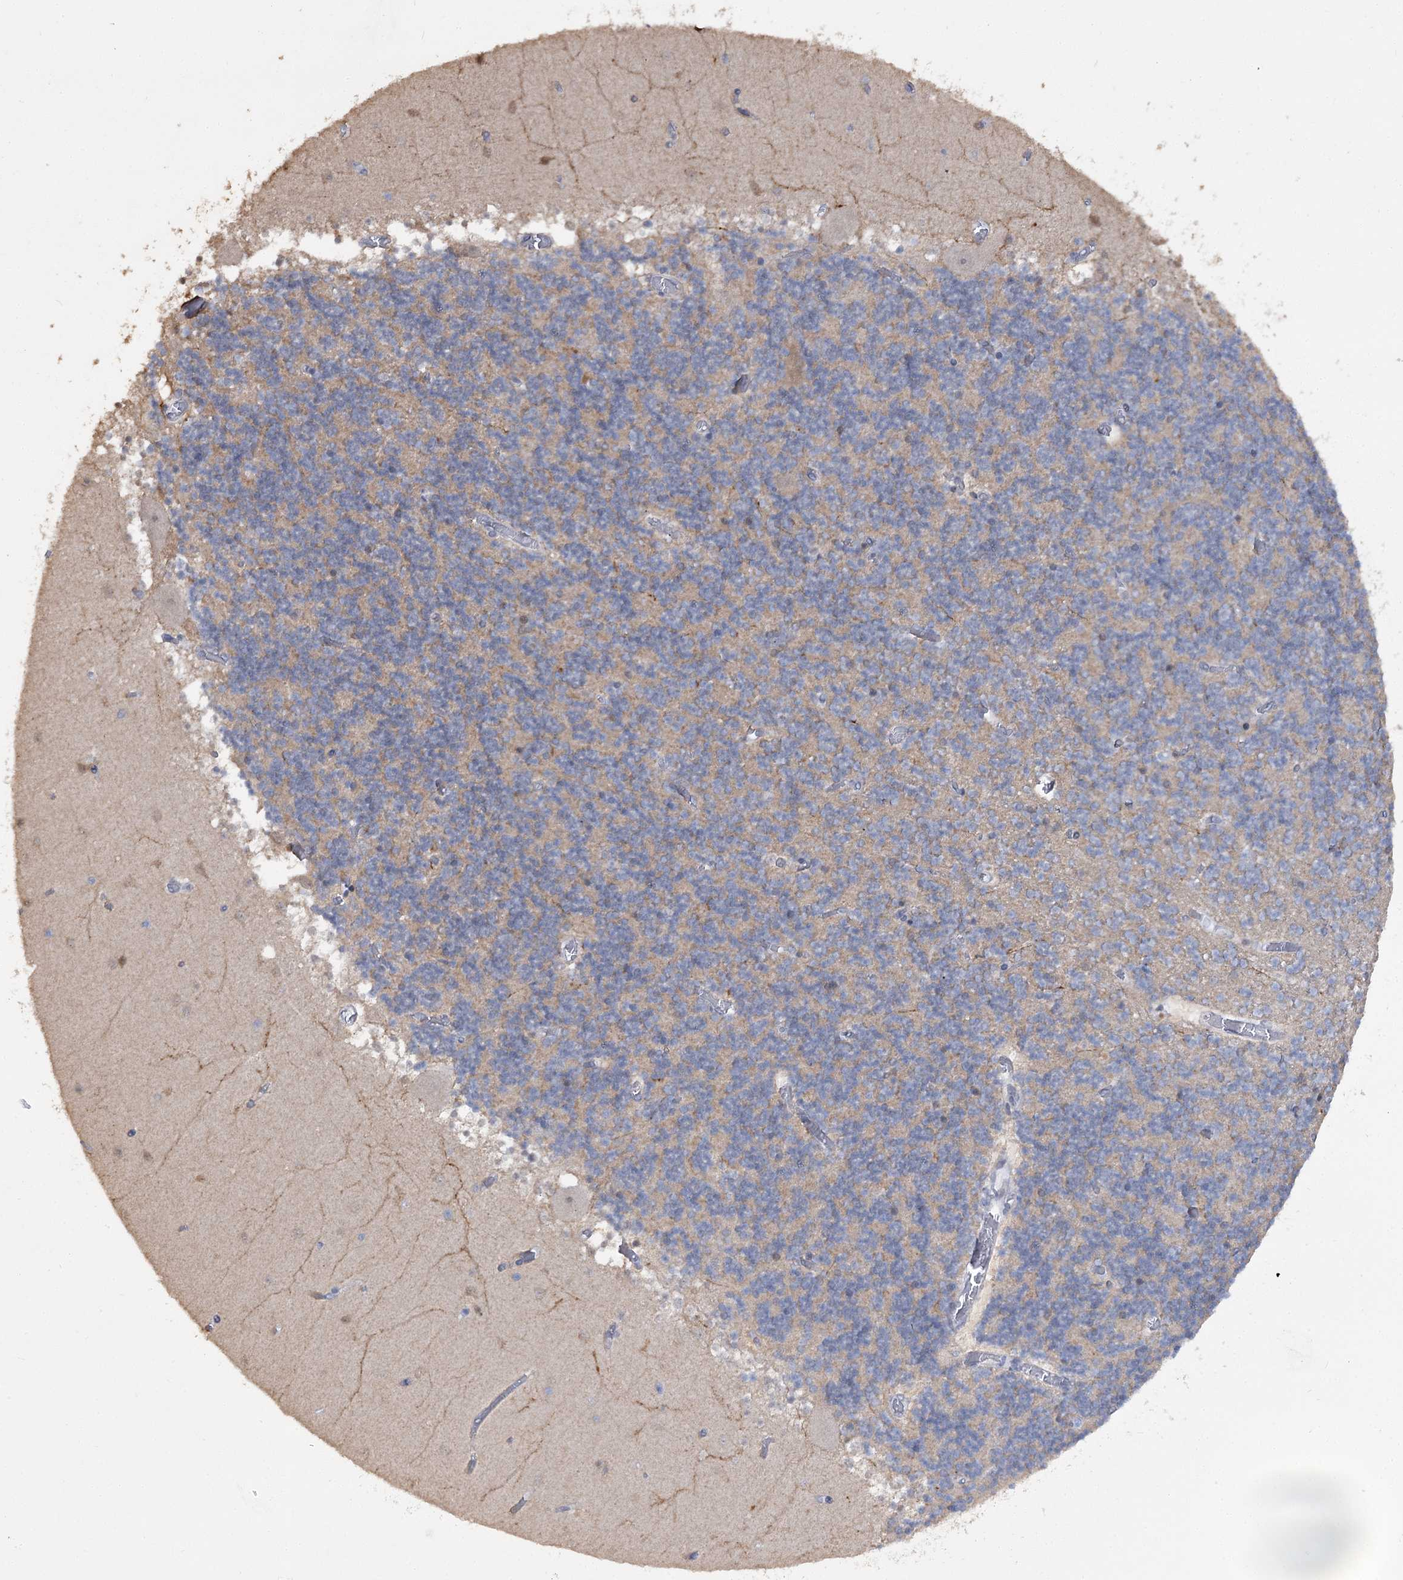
{"staining": {"intensity": "weak", "quantity": "<25%", "location": "cytoplasmic/membranous"}, "tissue": "cerebellum", "cell_type": "Cells in granular layer", "image_type": "normal", "snomed": [{"axis": "morphology", "description": "Normal tissue, NOS"}, {"axis": "topography", "description": "Cerebellum"}], "caption": "IHC micrograph of normal cerebellum: human cerebellum stained with DAB (3,3'-diaminobenzidine) displays no significant protein positivity in cells in granular layer.", "gene": "PHYHIPL", "patient": {"sex": "female", "age": 28}}